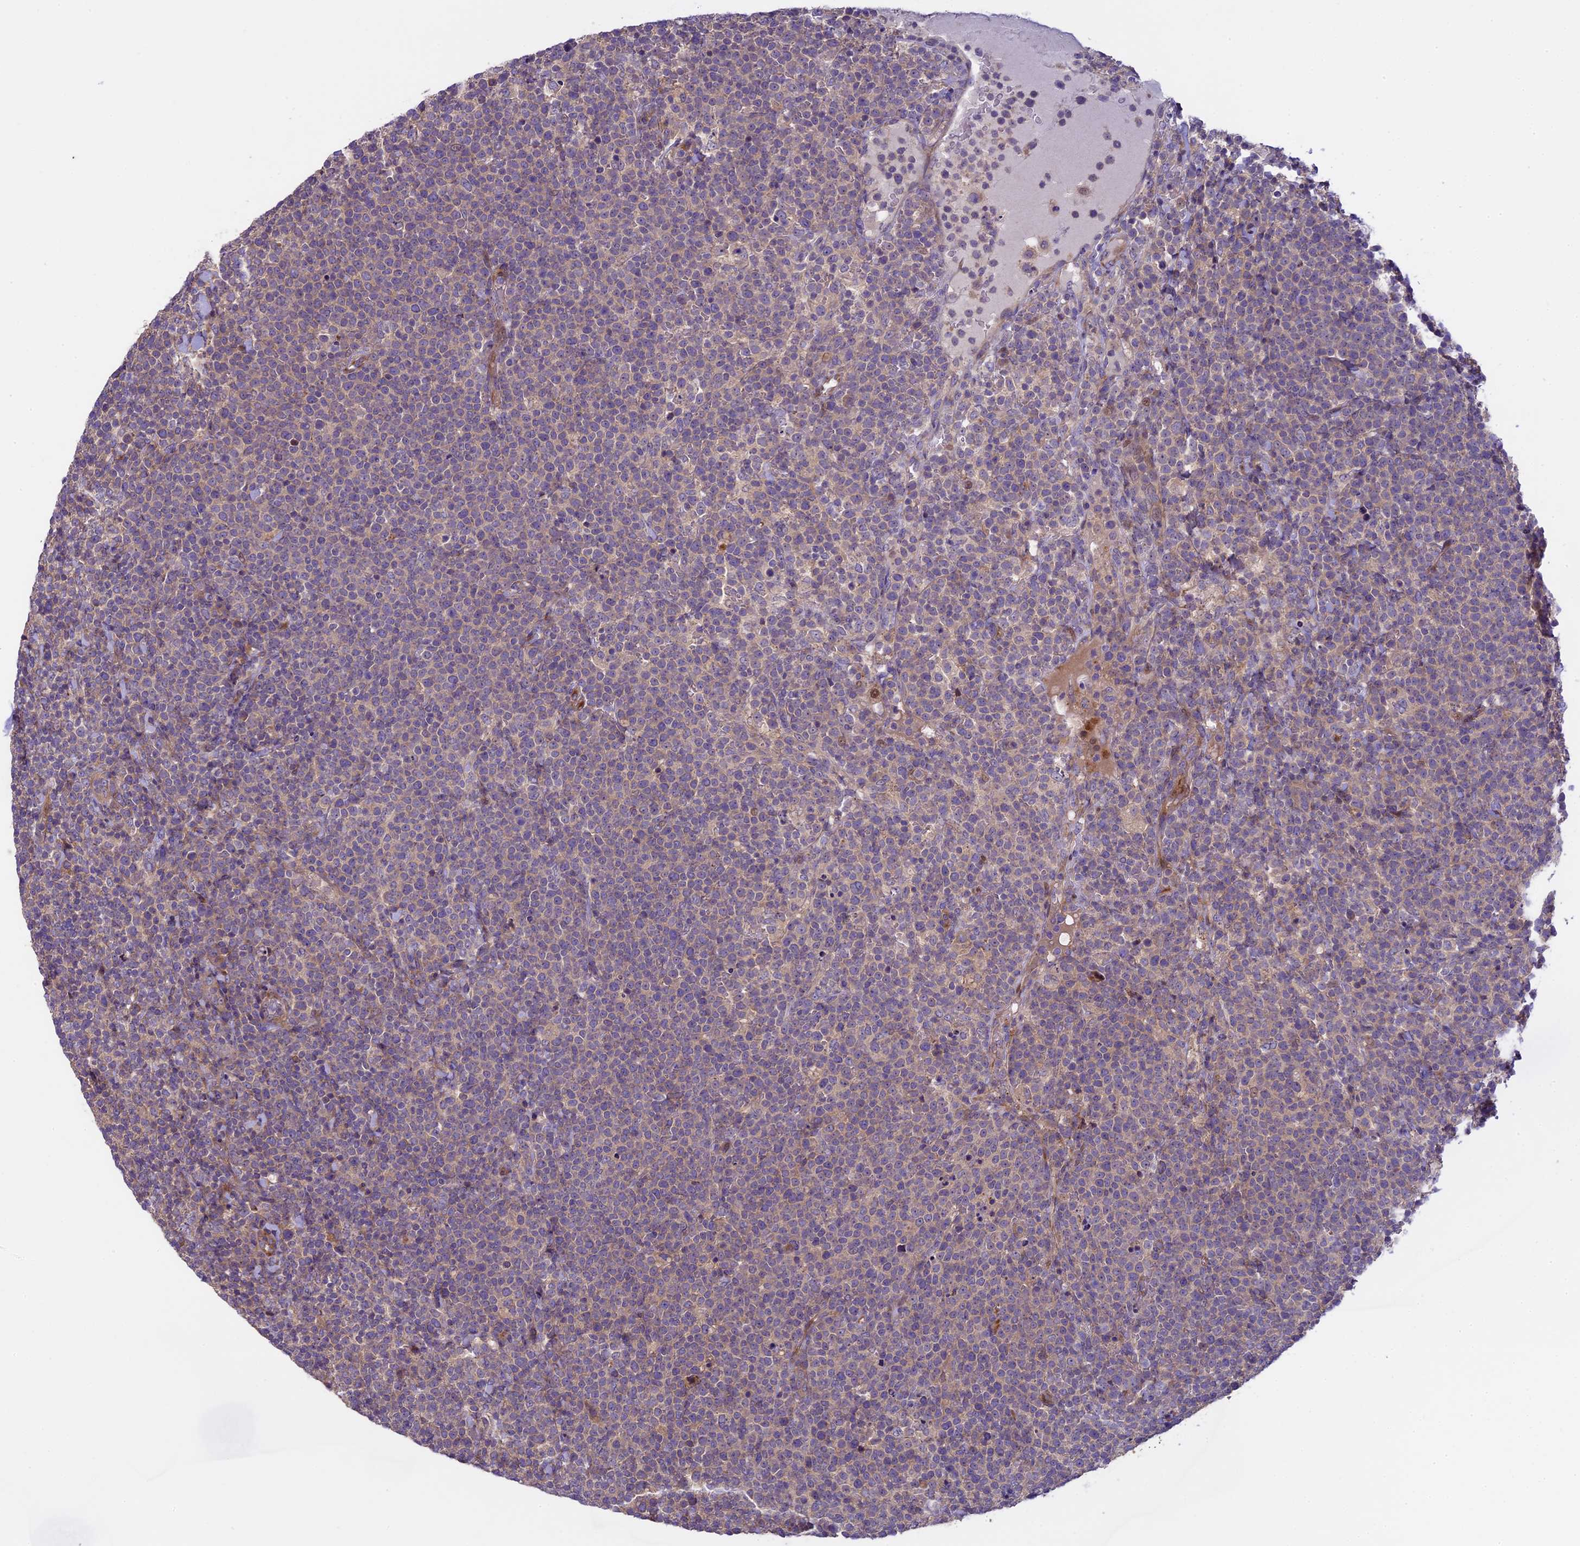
{"staining": {"intensity": "negative", "quantity": "none", "location": "none"}, "tissue": "lymphoma", "cell_type": "Tumor cells", "image_type": "cancer", "snomed": [{"axis": "morphology", "description": "Malignant lymphoma, non-Hodgkin's type, High grade"}, {"axis": "topography", "description": "Lymph node"}], "caption": "This is an immunohistochemistry (IHC) histopathology image of lymphoma. There is no positivity in tumor cells.", "gene": "SPIRE1", "patient": {"sex": "male", "age": 61}}